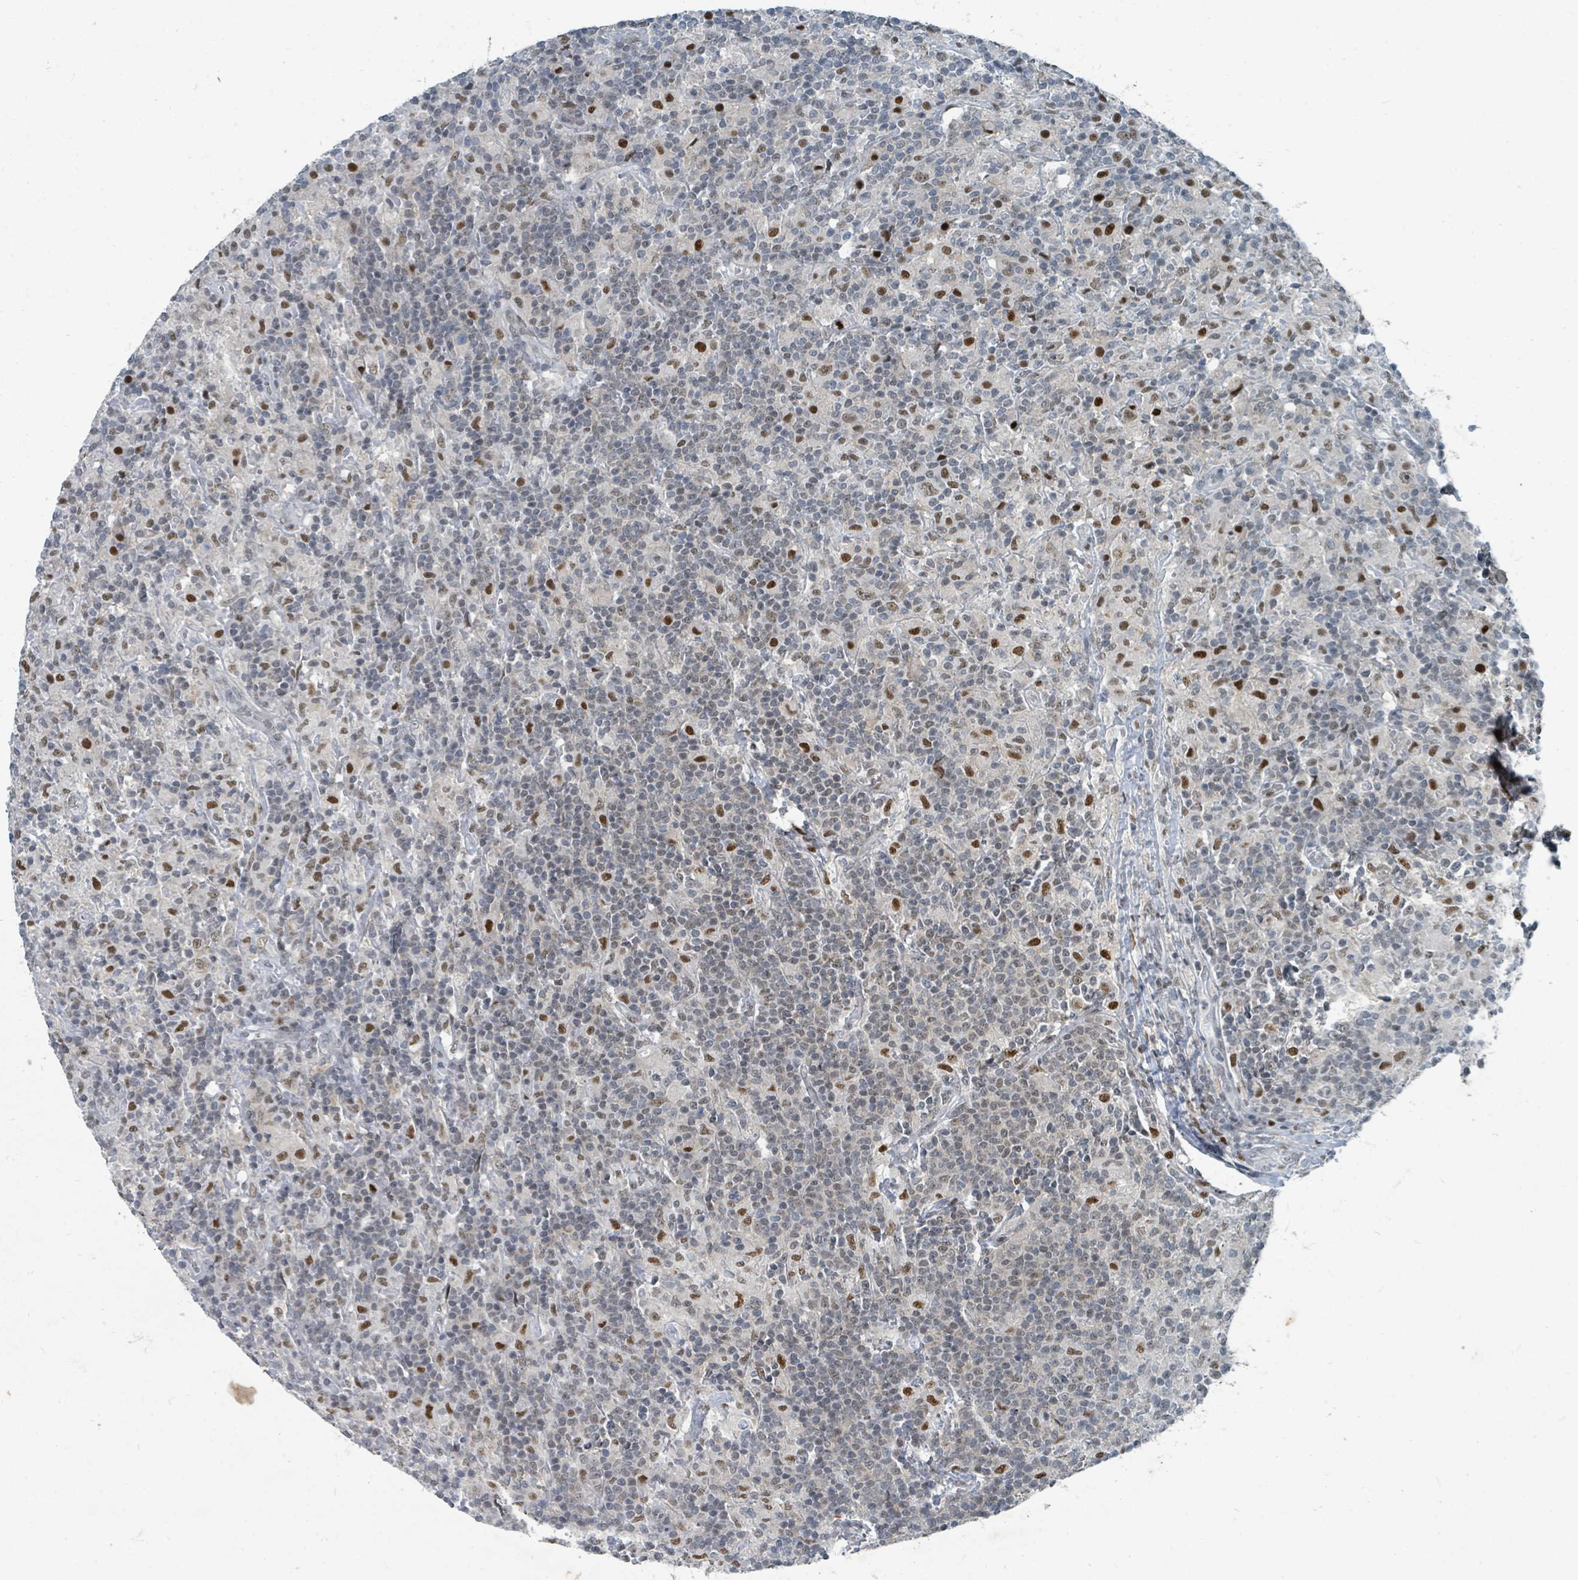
{"staining": {"intensity": "weak", "quantity": "25%-75%", "location": "nuclear"}, "tissue": "lymphoma", "cell_type": "Tumor cells", "image_type": "cancer", "snomed": [{"axis": "morphology", "description": "Hodgkin's disease, NOS"}, {"axis": "topography", "description": "Lymph node"}], "caption": "Immunohistochemistry (IHC) of human Hodgkin's disease shows low levels of weak nuclear staining in about 25%-75% of tumor cells.", "gene": "UCK1", "patient": {"sex": "male", "age": 70}}